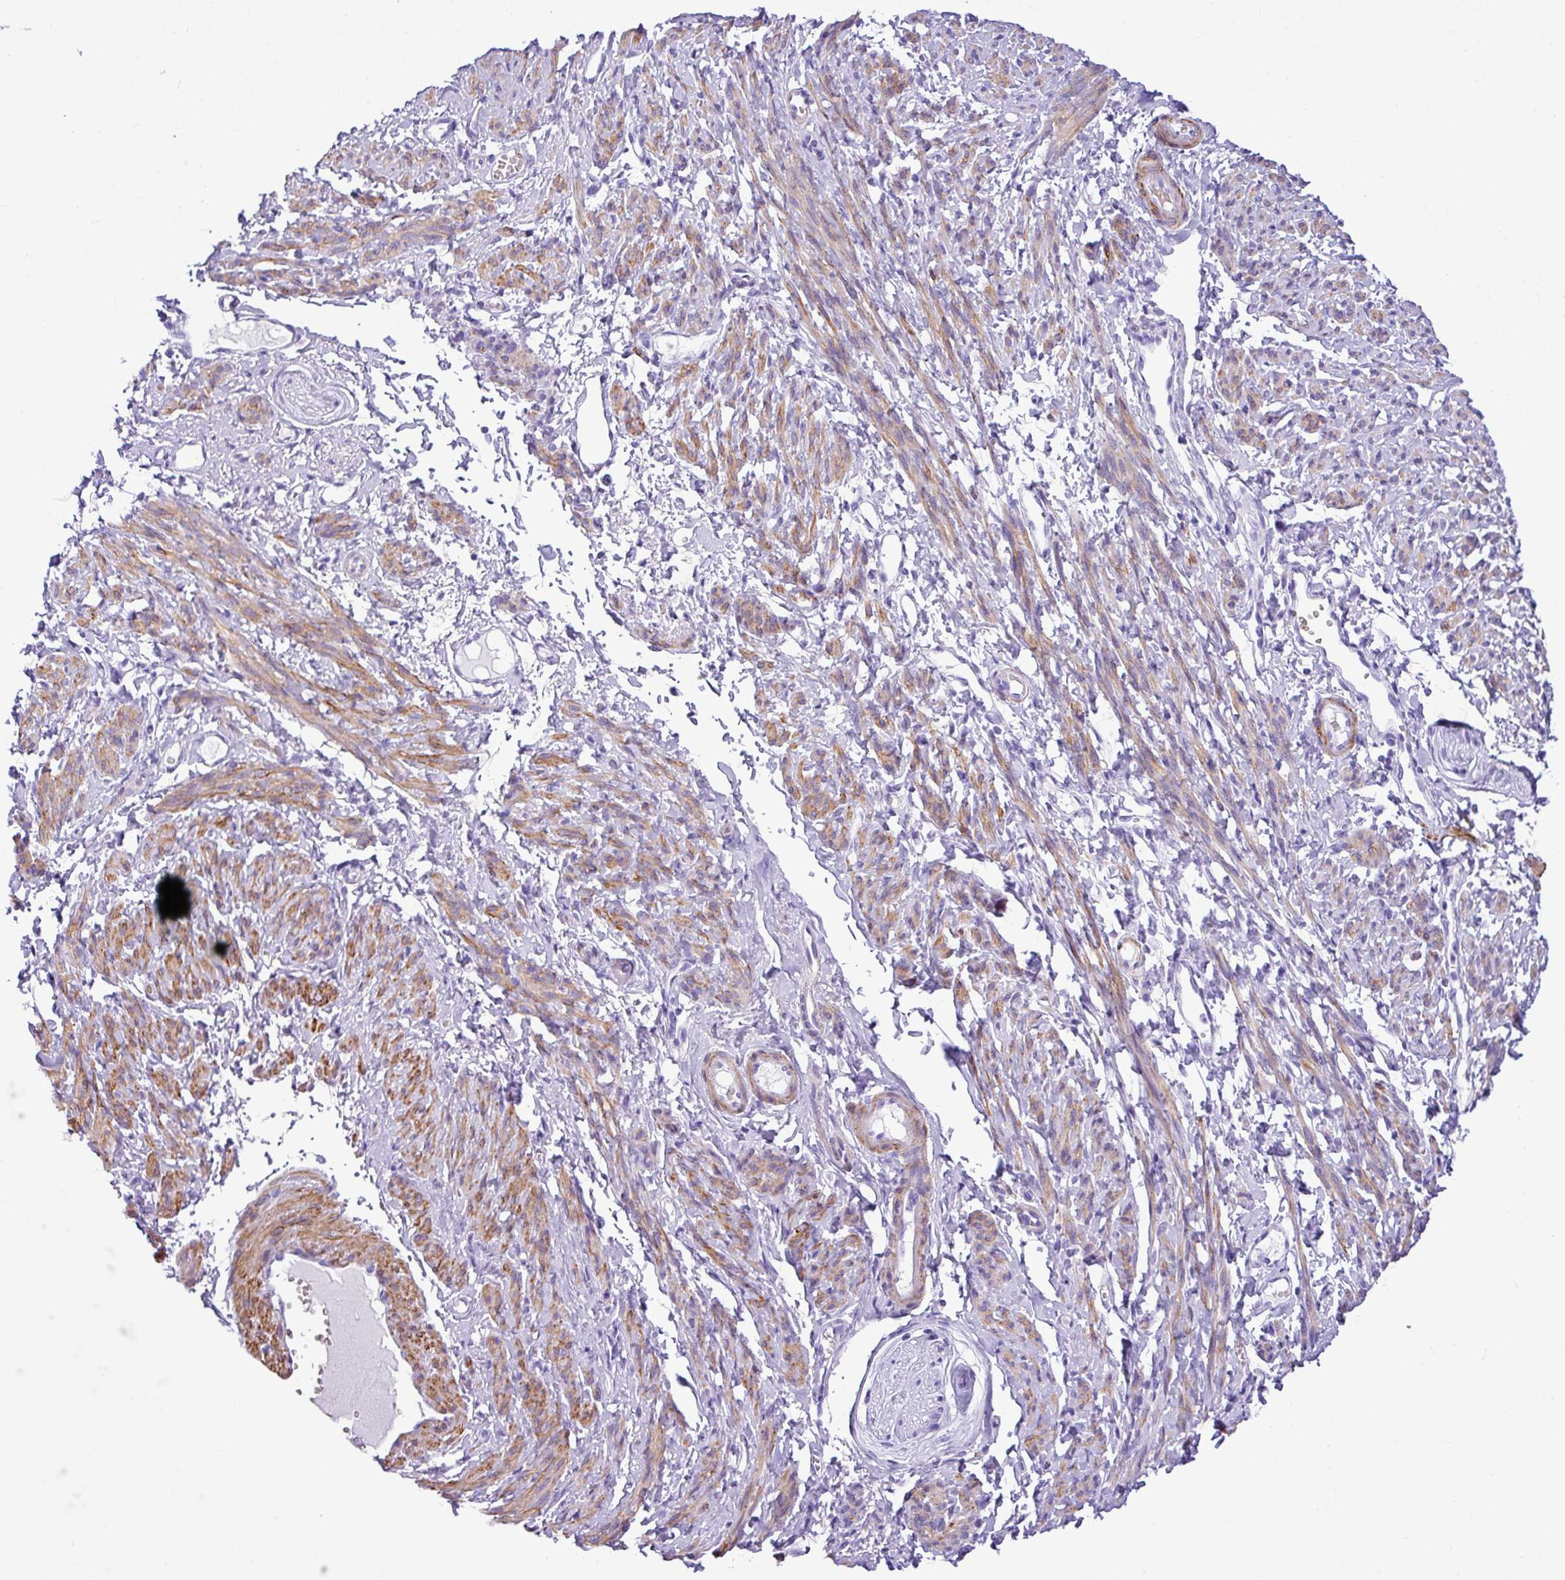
{"staining": {"intensity": "moderate", "quantity": "25%-75%", "location": "cytoplasmic/membranous"}, "tissue": "smooth muscle", "cell_type": "Smooth muscle cells", "image_type": "normal", "snomed": [{"axis": "morphology", "description": "Normal tissue, NOS"}, {"axis": "topography", "description": "Smooth muscle"}], "caption": "This micrograph displays IHC staining of unremarkable smooth muscle, with medium moderate cytoplasmic/membranous positivity in approximately 25%-75% of smooth muscle cells.", "gene": "ZSCAN5A", "patient": {"sex": "female", "age": 65}}